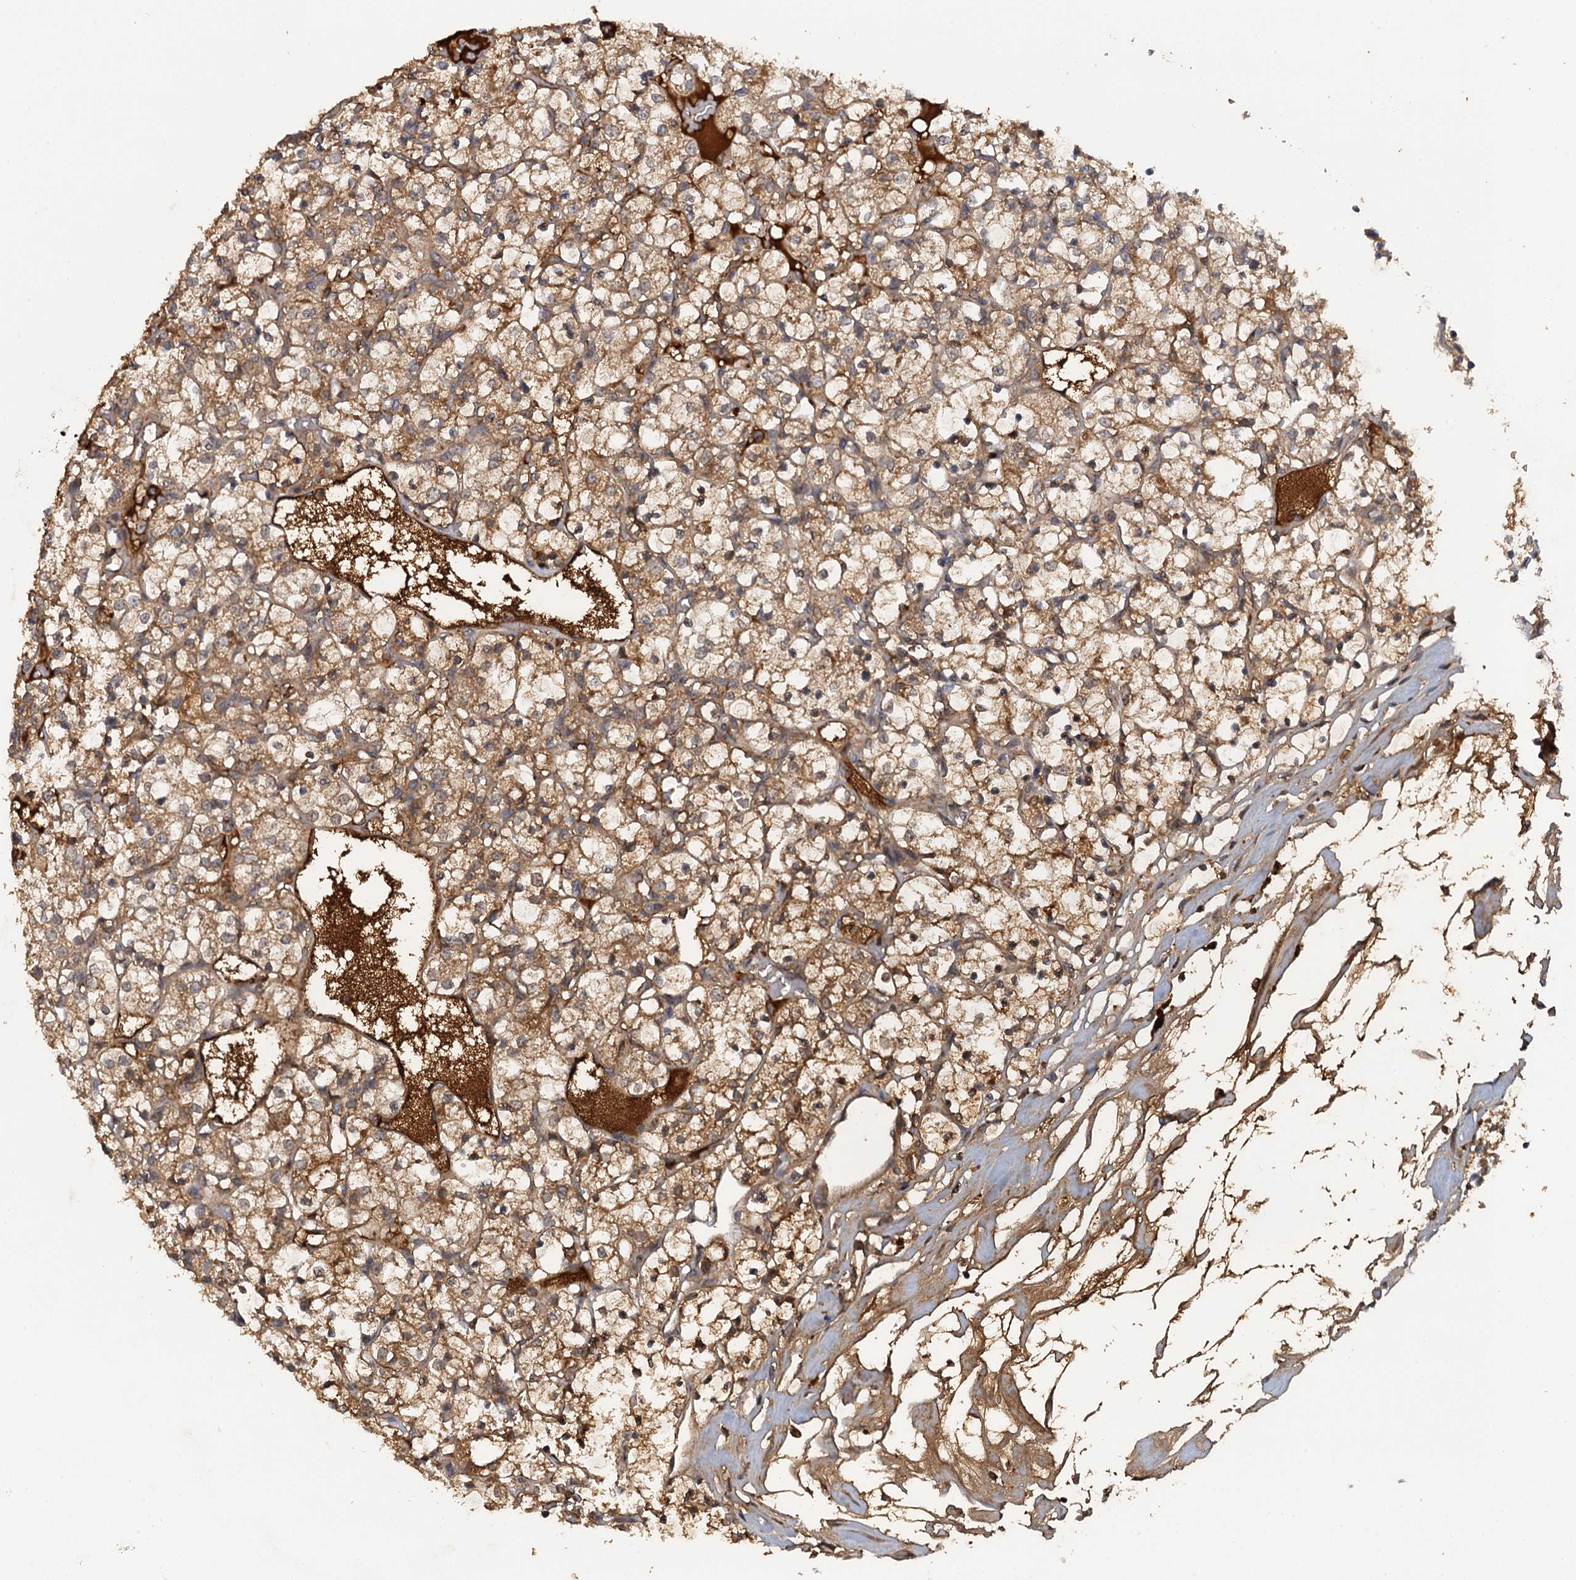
{"staining": {"intensity": "moderate", "quantity": ">75%", "location": "cytoplasmic/membranous"}, "tissue": "renal cancer", "cell_type": "Tumor cells", "image_type": "cancer", "snomed": [{"axis": "morphology", "description": "Adenocarcinoma, NOS"}, {"axis": "topography", "description": "Kidney"}], "caption": "Immunohistochemistry (IHC) of human renal cancer (adenocarcinoma) reveals medium levels of moderate cytoplasmic/membranous positivity in about >75% of tumor cells.", "gene": "HAPLN3", "patient": {"sex": "female", "age": 69}}